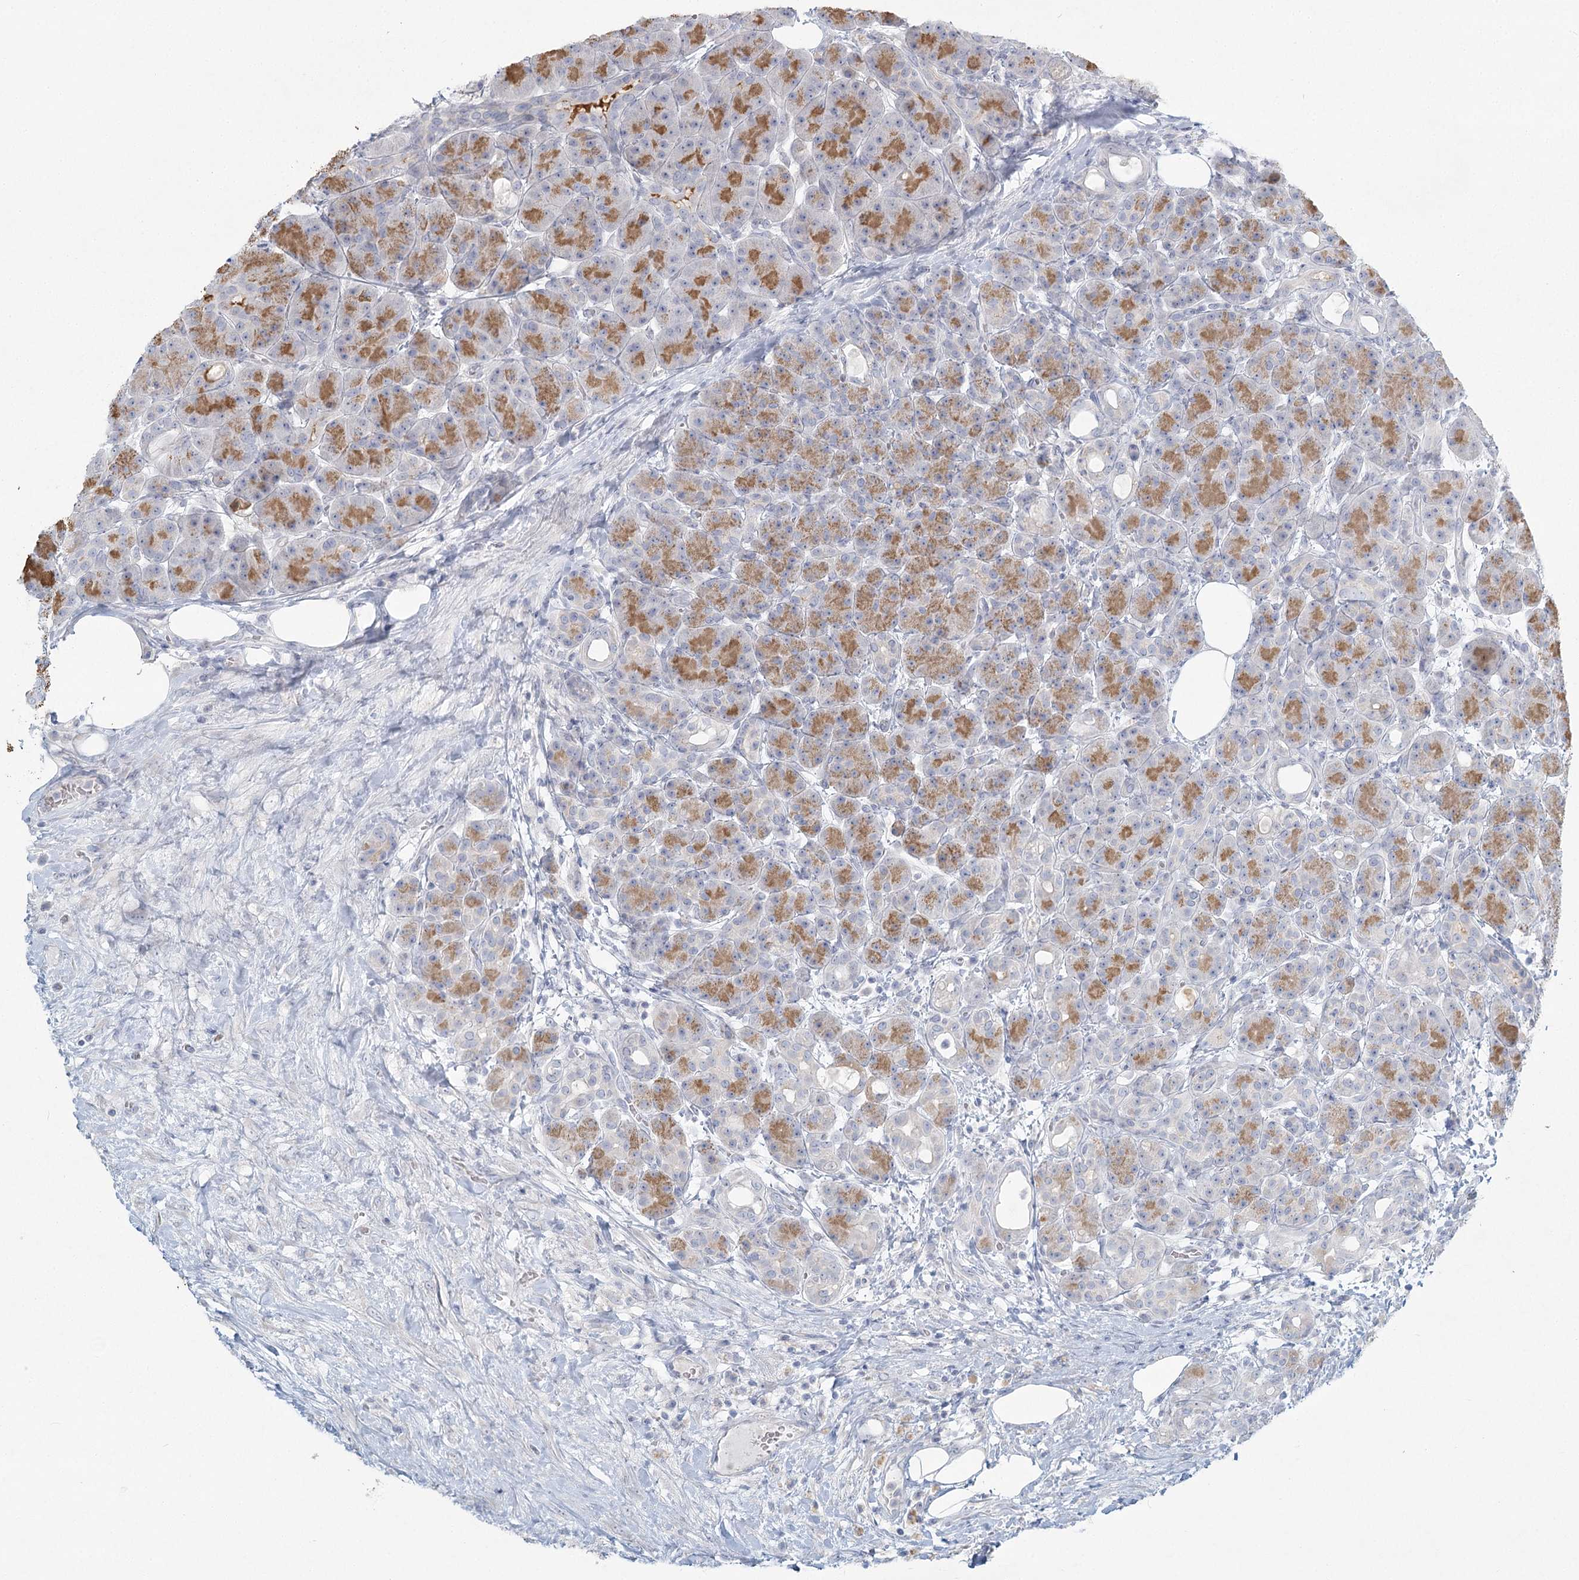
{"staining": {"intensity": "moderate", "quantity": ">75%", "location": "cytoplasmic/membranous"}, "tissue": "pancreas", "cell_type": "Exocrine glandular cells", "image_type": "normal", "snomed": [{"axis": "morphology", "description": "Normal tissue, NOS"}, {"axis": "topography", "description": "Pancreas"}], "caption": "Immunohistochemical staining of benign pancreas displays medium levels of moderate cytoplasmic/membranous expression in about >75% of exocrine glandular cells.", "gene": "LRP2BP", "patient": {"sex": "male", "age": 63}}